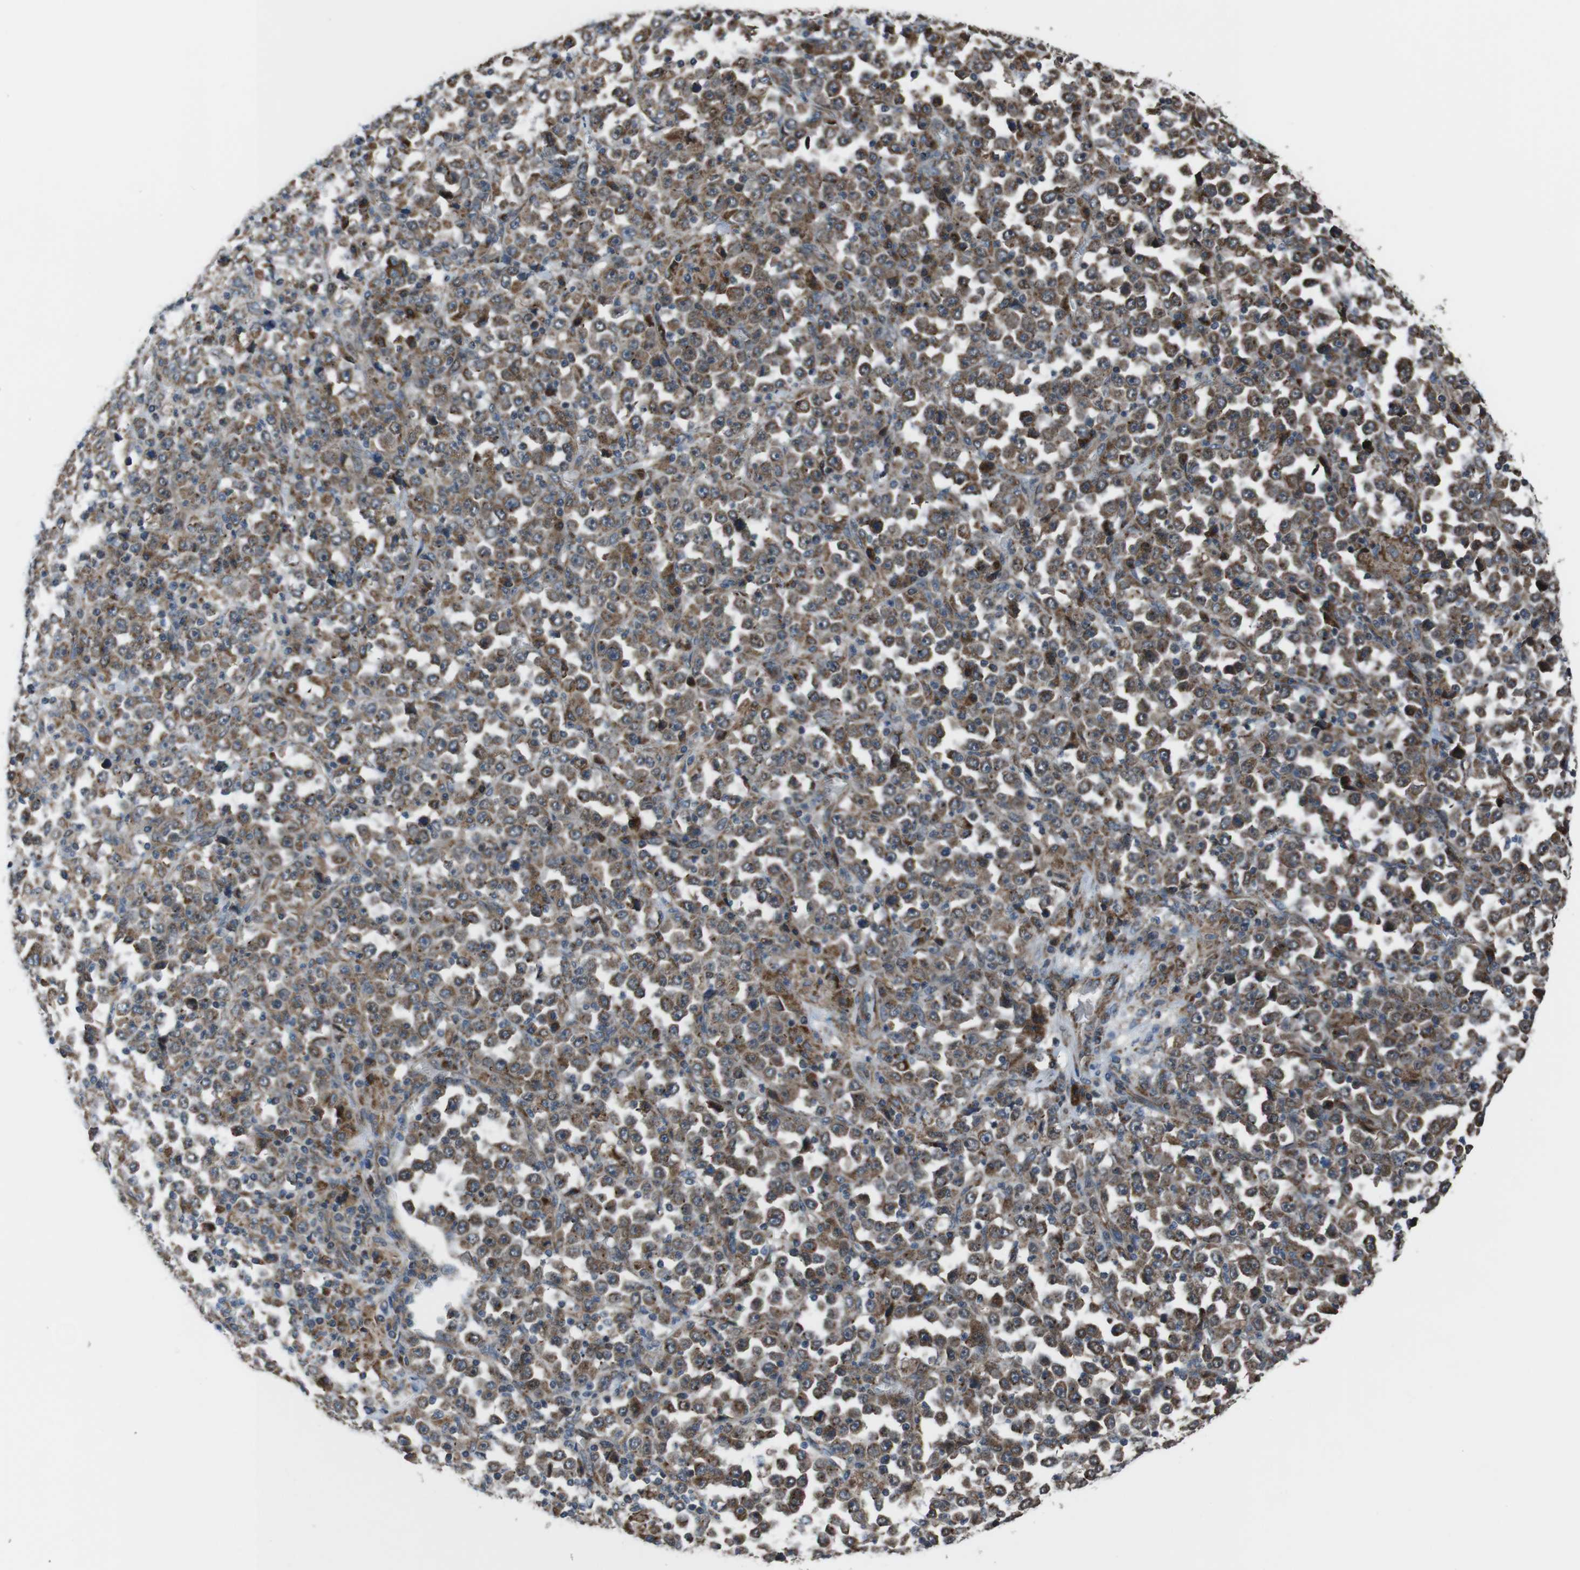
{"staining": {"intensity": "moderate", "quantity": ">75%", "location": "cytoplasmic/membranous"}, "tissue": "stomach cancer", "cell_type": "Tumor cells", "image_type": "cancer", "snomed": [{"axis": "morphology", "description": "Normal tissue, NOS"}, {"axis": "morphology", "description": "Adenocarcinoma, NOS"}, {"axis": "topography", "description": "Stomach, upper"}, {"axis": "topography", "description": "Stomach"}], "caption": "DAB (3,3'-diaminobenzidine) immunohistochemical staining of human adenocarcinoma (stomach) exhibits moderate cytoplasmic/membranous protein positivity in approximately >75% of tumor cells.", "gene": "GIMAP8", "patient": {"sex": "male", "age": 59}}